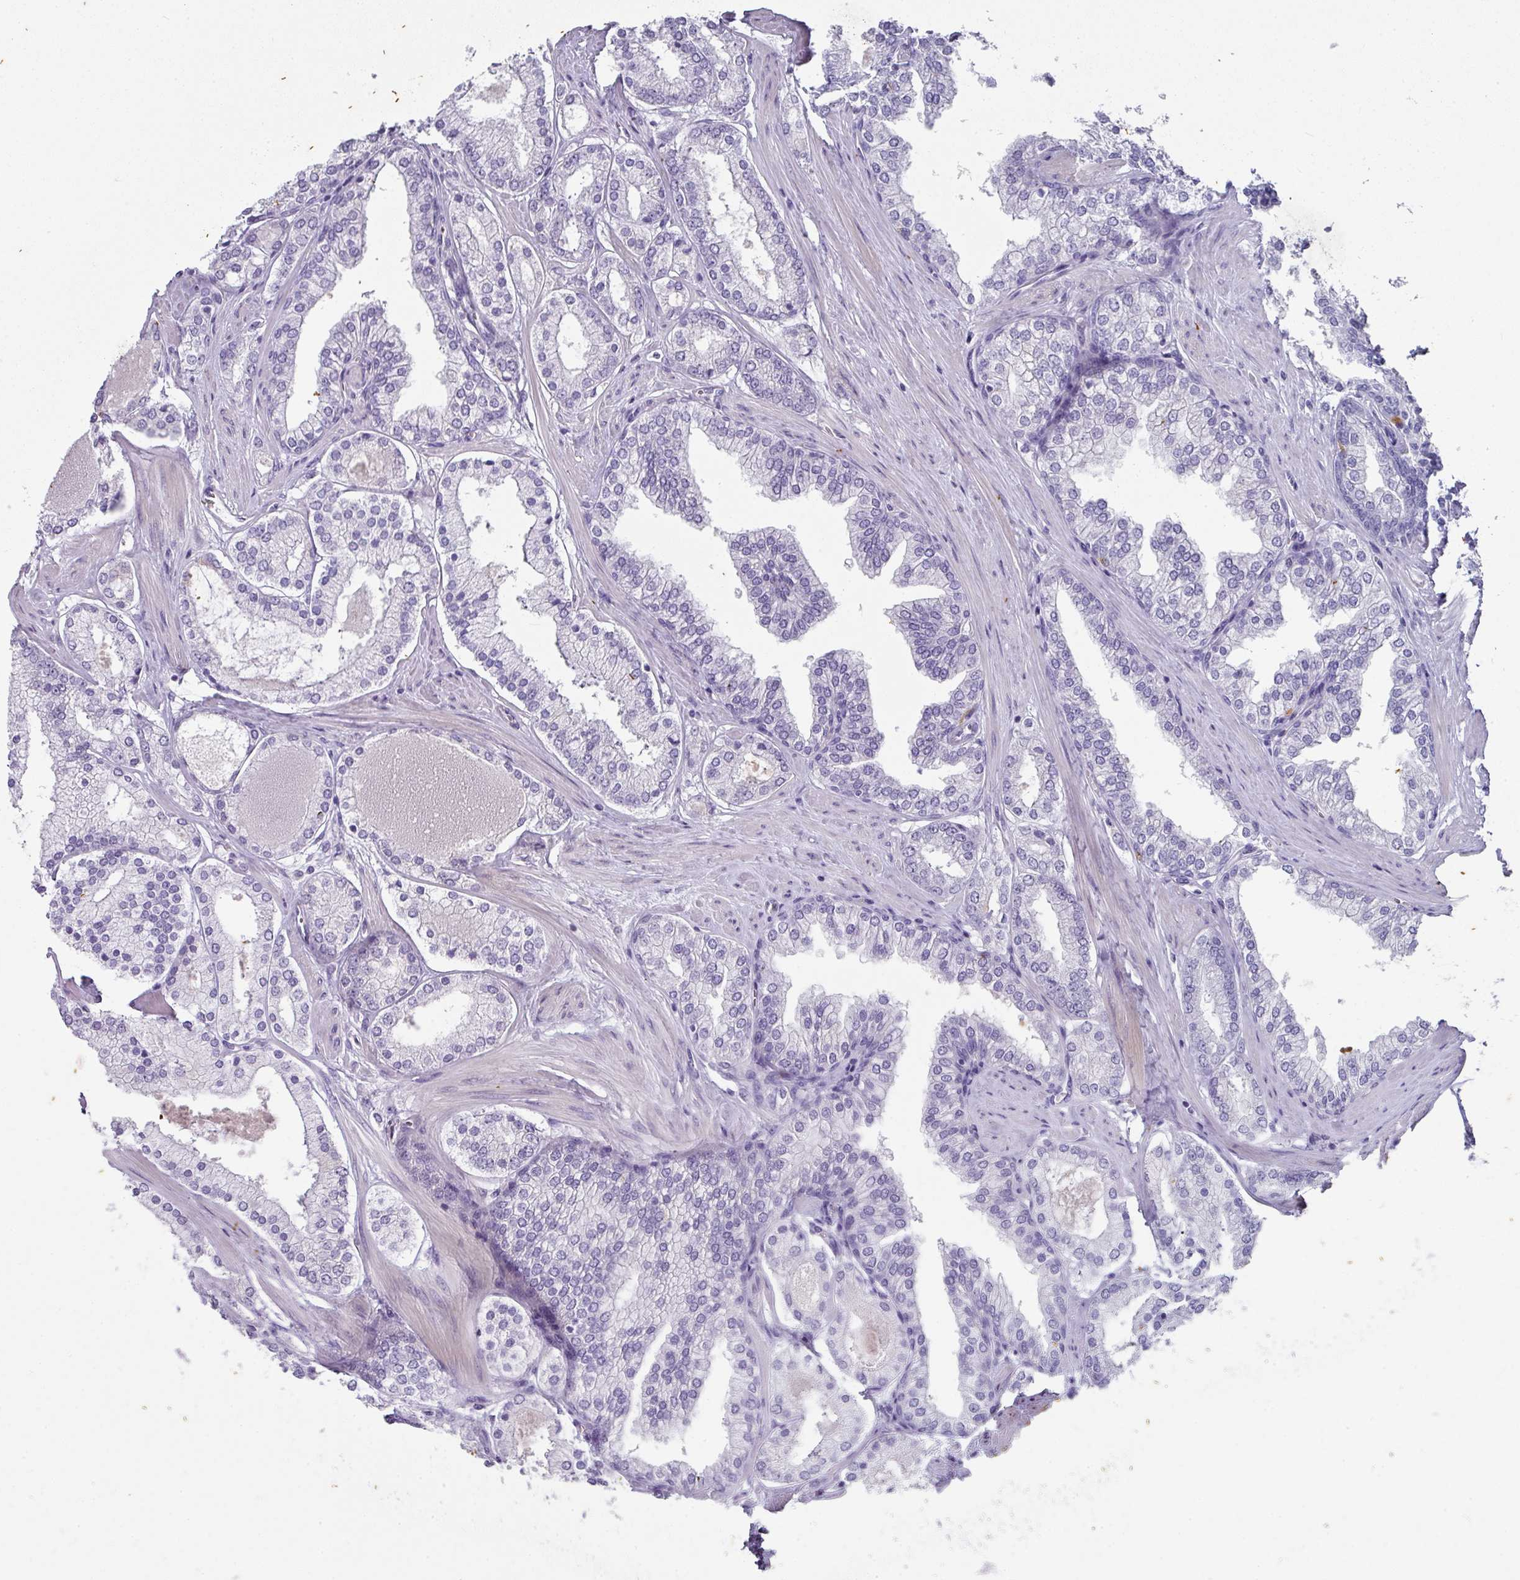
{"staining": {"intensity": "negative", "quantity": "none", "location": "none"}, "tissue": "prostate cancer", "cell_type": "Tumor cells", "image_type": "cancer", "snomed": [{"axis": "morphology", "description": "Adenocarcinoma, Low grade"}, {"axis": "topography", "description": "Prostate"}], "caption": "A high-resolution image shows immunohistochemistry staining of prostate cancer (adenocarcinoma (low-grade)), which demonstrates no significant staining in tumor cells.", "gene": "OR52N1", "patient": {"sex": "male", "age": 42}}